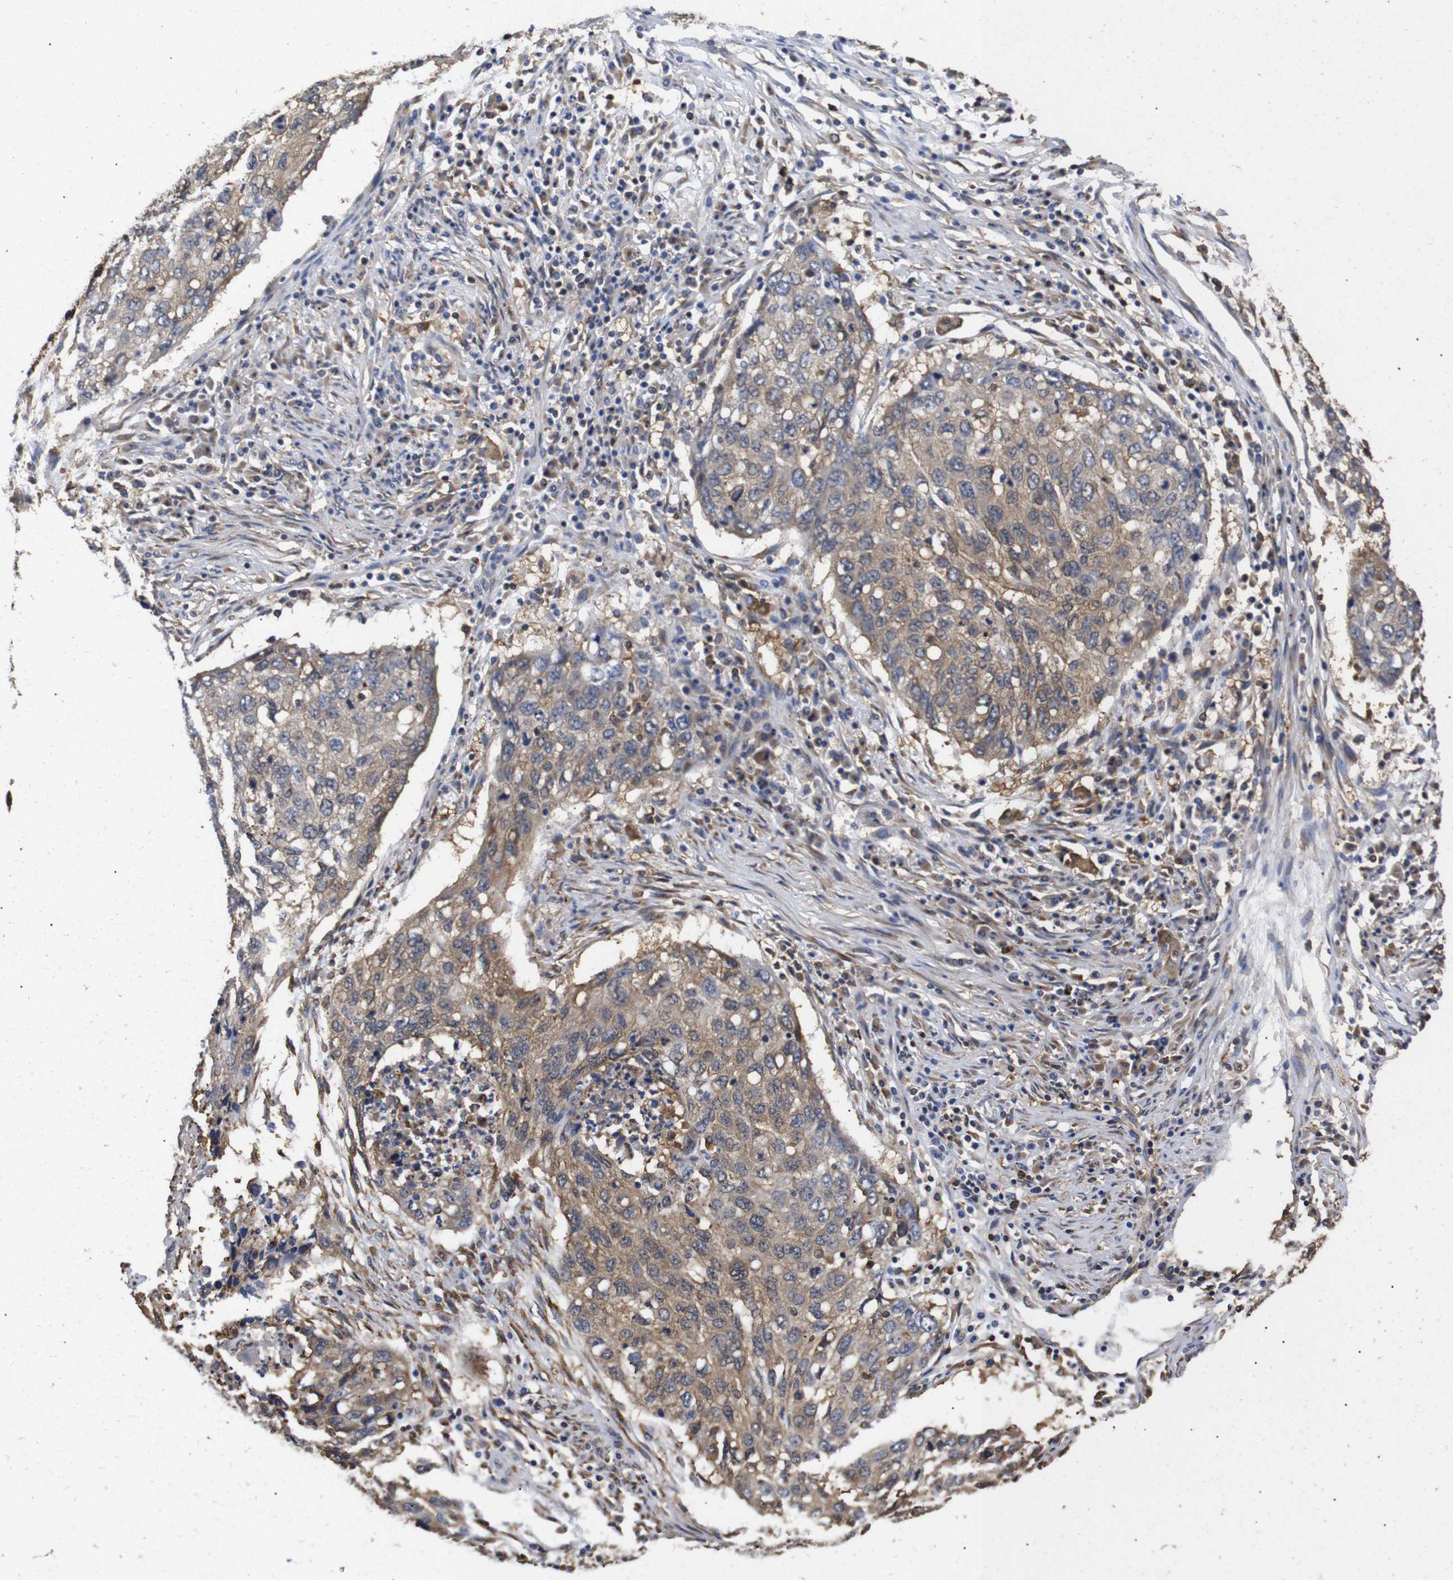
{"staining": {"intensity": "moderate", "quantity": "25%-75%", "location": "cytoplasmic/membranous"}, "tissue": "lung cancer", "cell_type": "Tumor cells", "image_type": "cancer", "snomed": [{"axis": "morphology", "description": "Squamous cell carcinoma, NOS"}, {"axis": "topography", "description": "Lung"}], "caption": "DAB (3,3'-diaminobenzidine) immunohistochemical staining of squamous cell carcinoma (lung) exhibits moderate cytoplasmic/membranous protein expression in about 25%-75% of tumor cells.", "gene": "LRRCC1", "patient": {"sex": "female", "age": 63}}